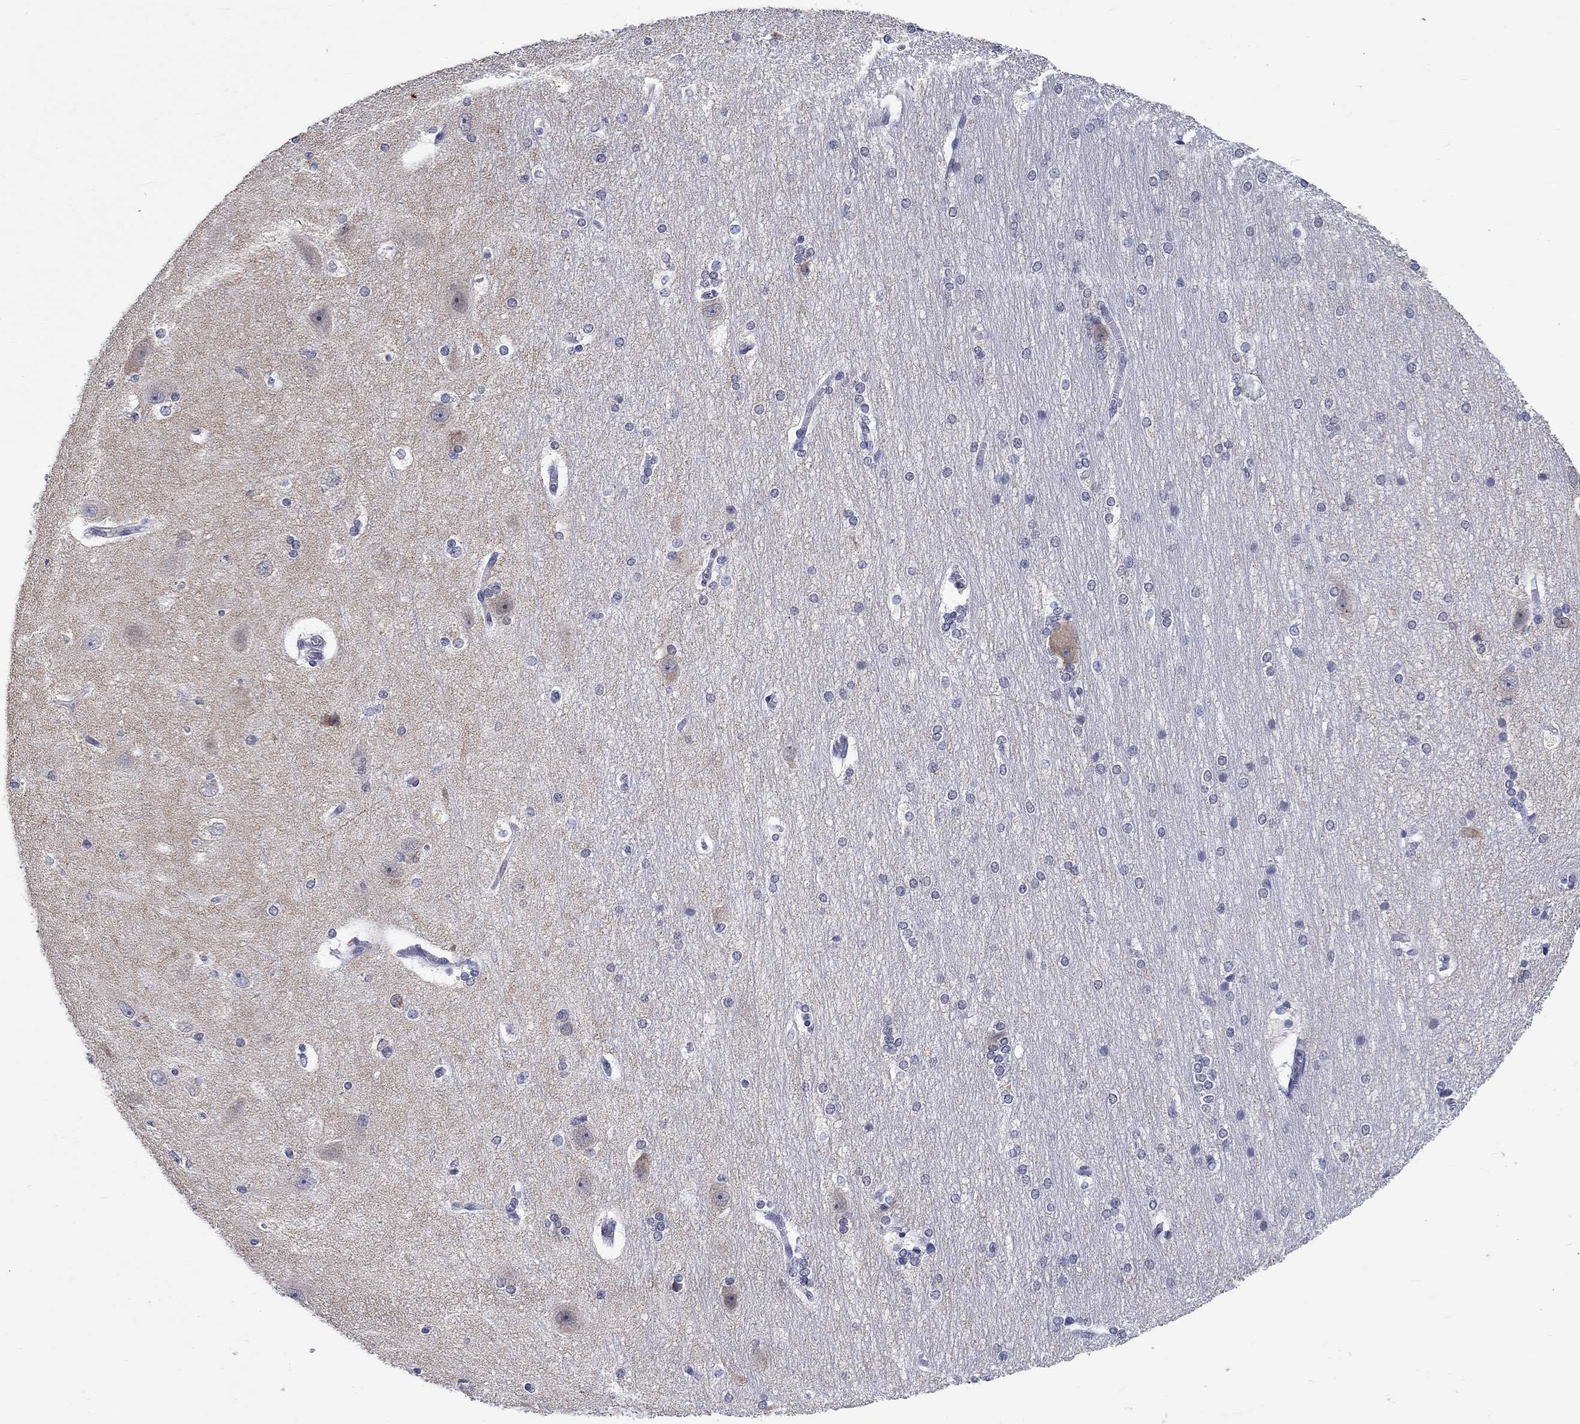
{"staining": {"intensity": "negative", "quantity": "none", "location": "none"}, "tissue": "hippocampus", "cell_type": "Glial cells", "image_type": "normal", "snomed": [{"axis": "morphology", "description": "Normal tissue, NOS"}, {"axis": "topography", "description": "Cerebral cortex"}, {"axis": "topography", "description": "Hippocampus"}], "caption": "High magnification brightfield microscopy of benign hippocampus stained with DAB (brown) and counterstained with hematoxylin (blue): glial cells show no significant staining. The staining is performed using DAB brown chromogen with nuclei counter-stained in using hematoxylin.", "gene": "GRIN1", "patient": {"sex": "female", "age": 19}}